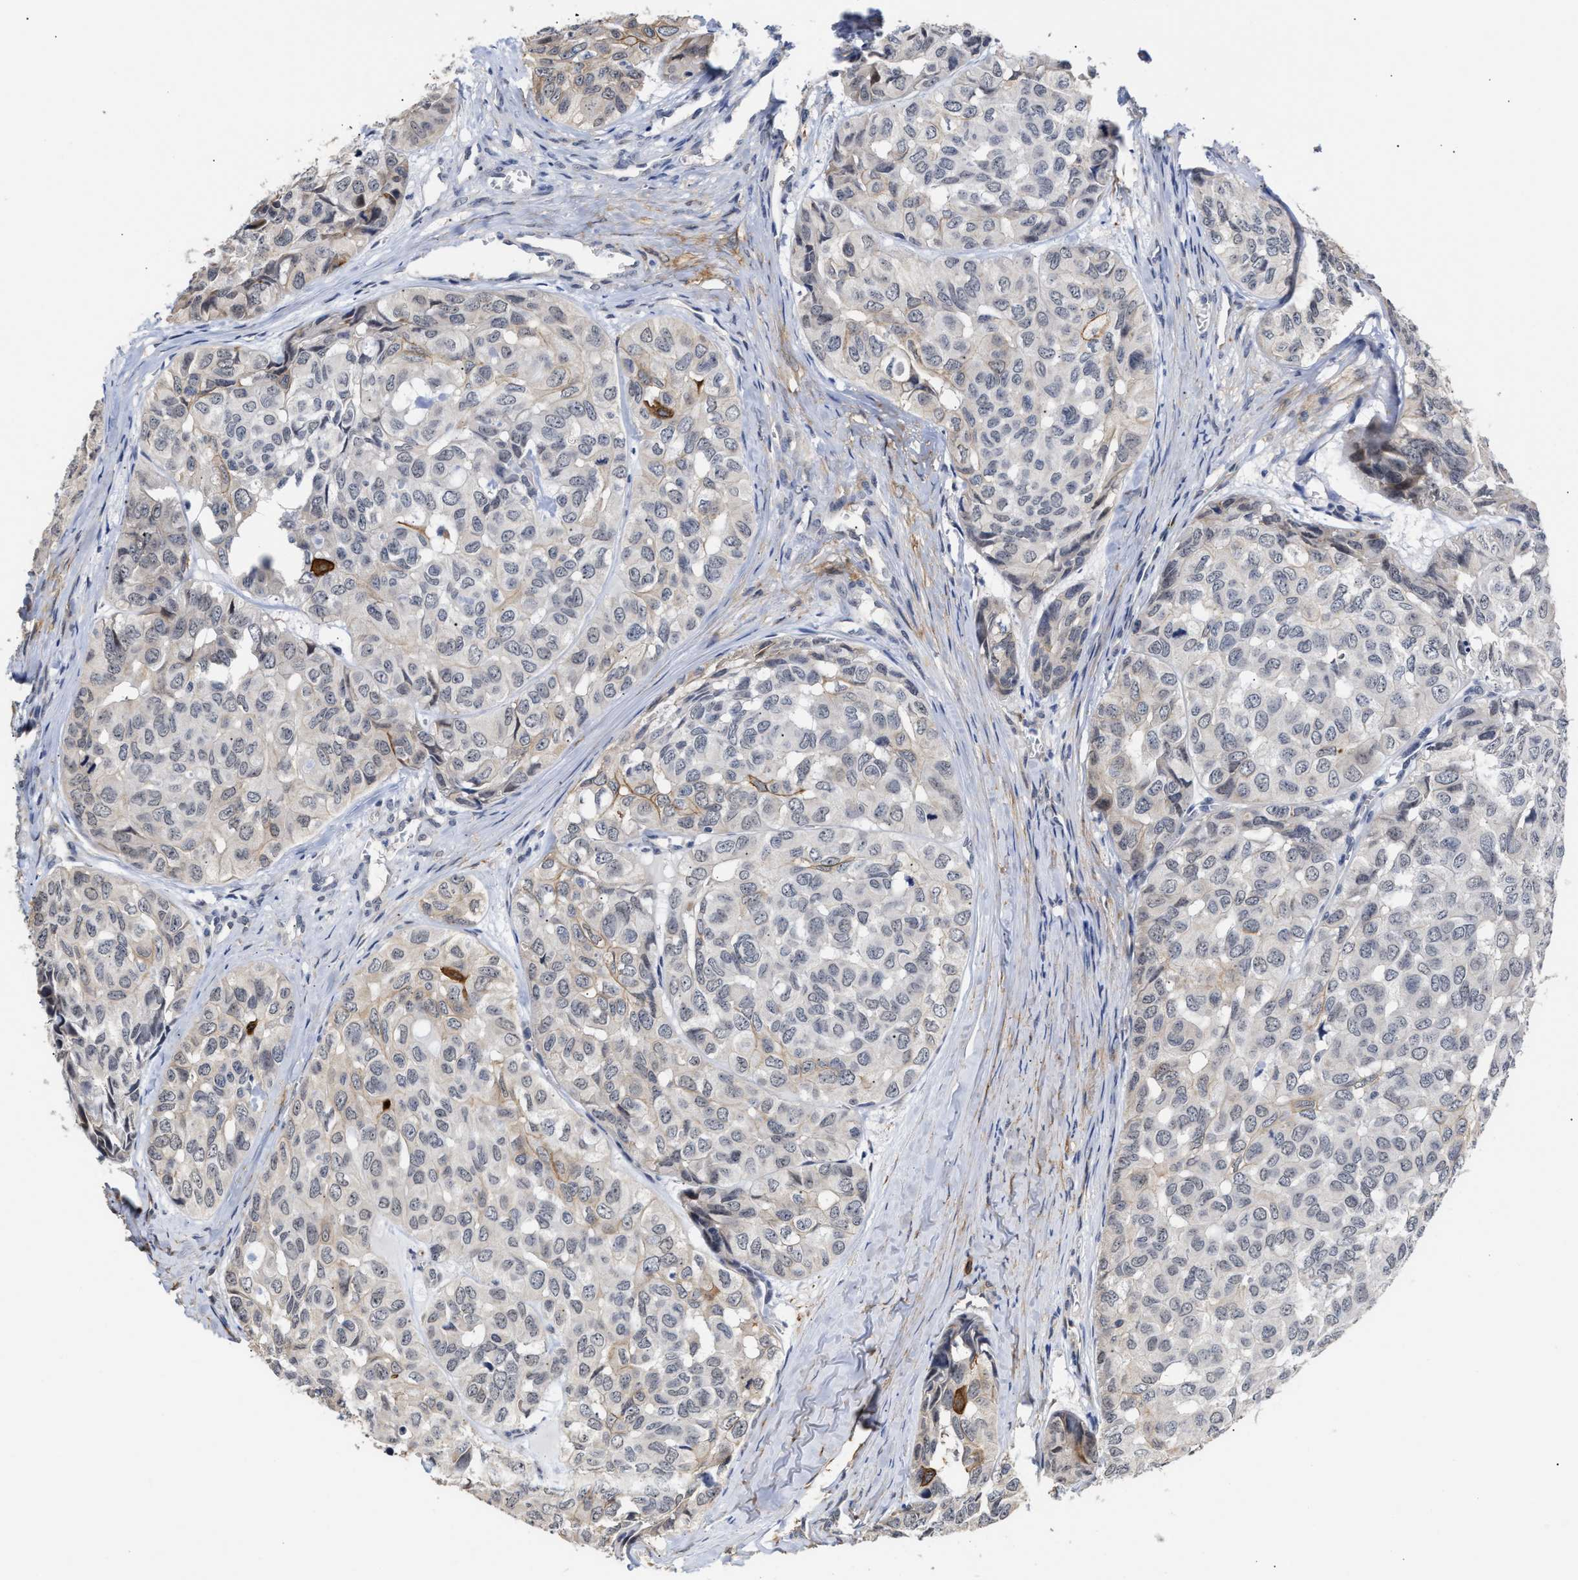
{"staining": {"intensity": "weak", "quantity": "<25%", "location": "cytoplasmic/membranous"}, "tissue": "head and neck cancer", "cell_type": "Tumor cells", "image_type": "cancer", "snomed": [{"axis": "morphology", "description": "Adenocarcinoma, NOS"}, {"axis": "topography", "description": "Salivary gland, NOS"}, {"axis": "topography", "description": "Head-Neck"}], "caption": "The micrograph displays no staining of tumor cells in head and neck cancer.", "gene": "AHNAK2", "patient": {"sex": "female", "age": 76}}